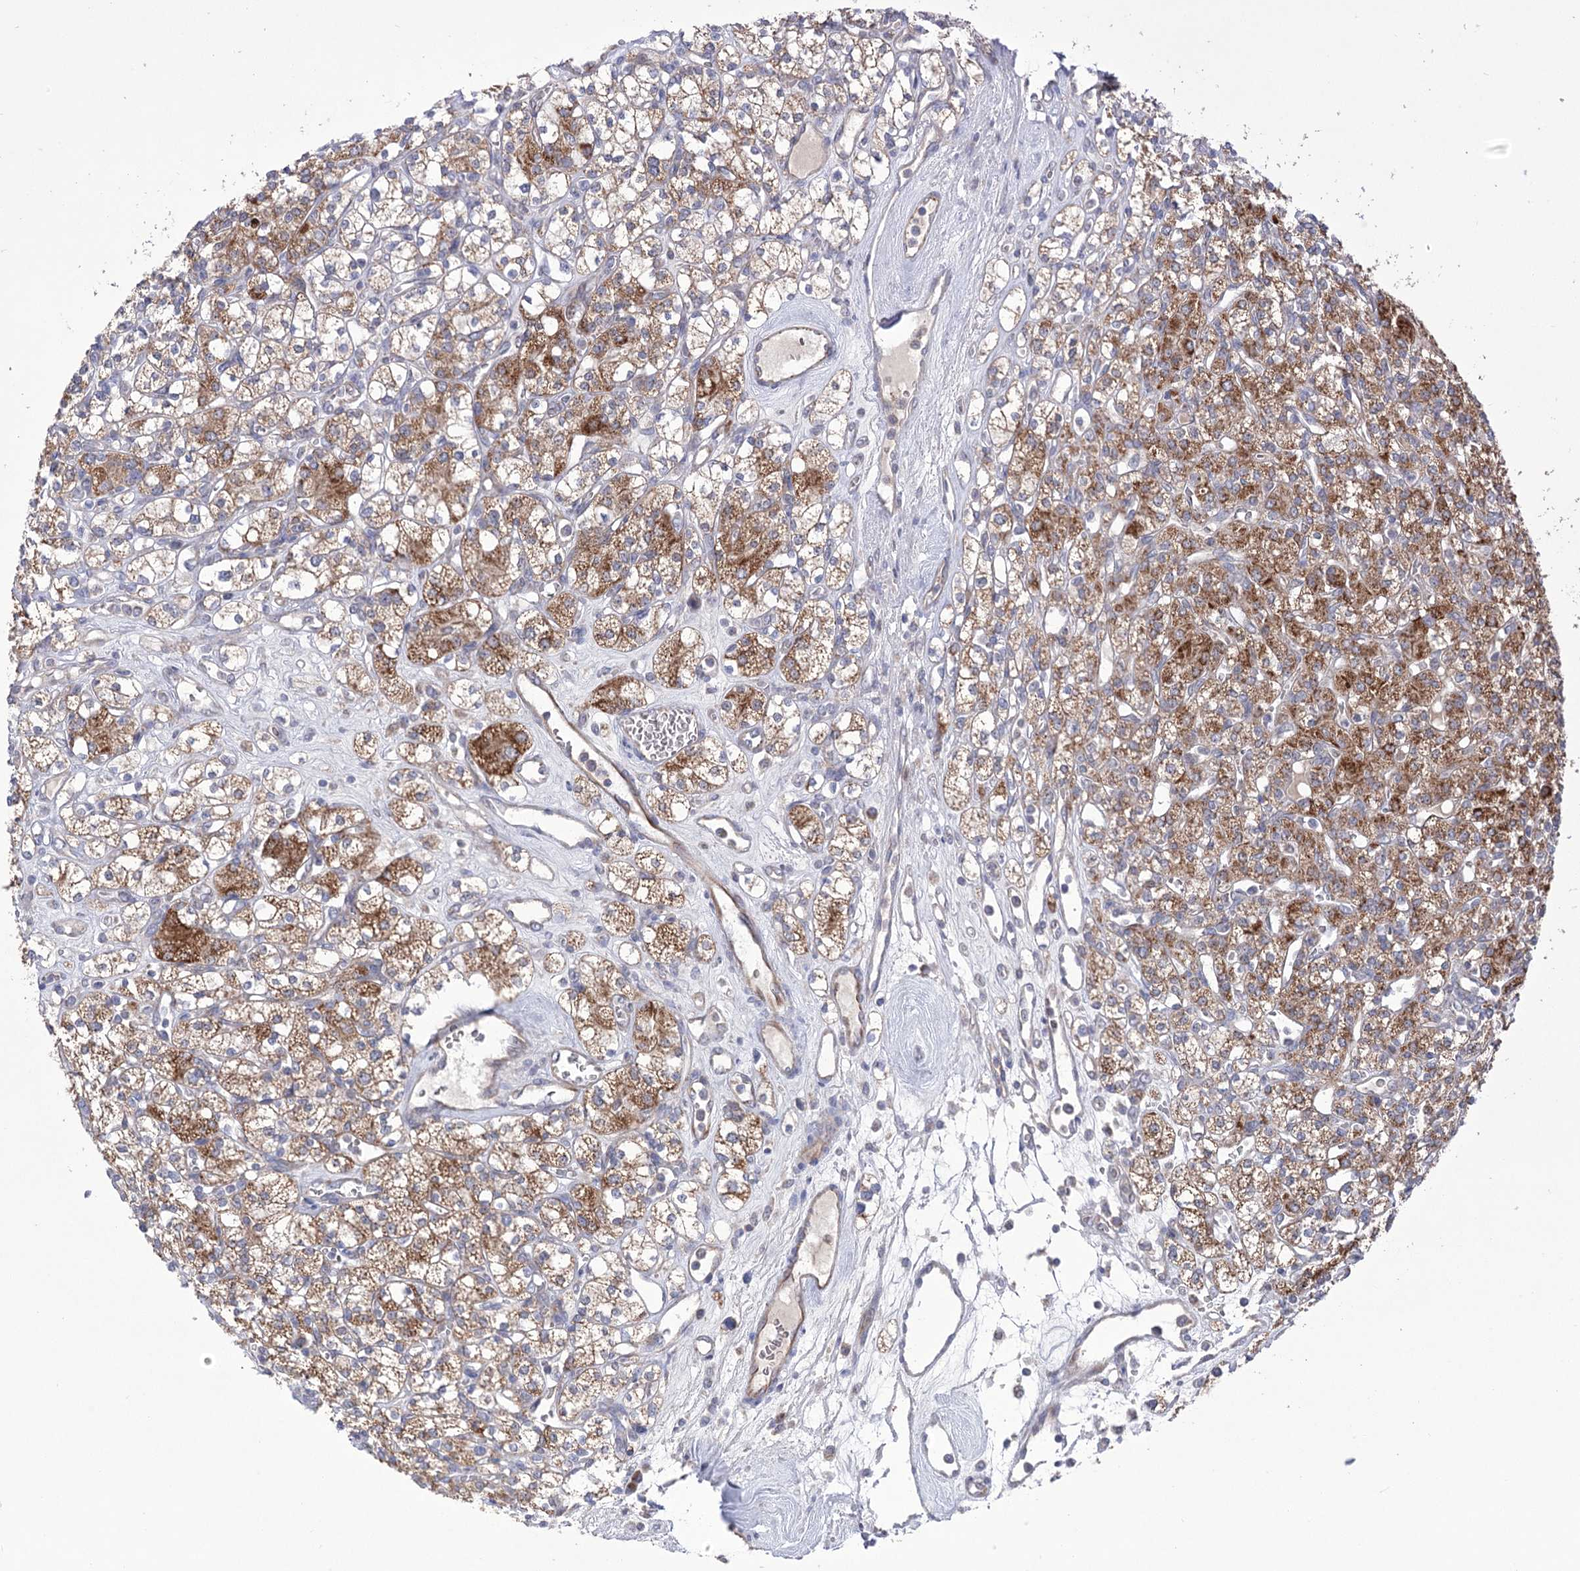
{"staining": {"intensity": "moderate", "quantity": ">75%", "location": "cytoplasmic/membranous"}, "tissue": "renal cancer", "cell_type": "Tumor cells", "image_type": "cancer", "snomed": [{"axis": "morphology", "description": "Adenocarcinoma, NOS"}, {"axis": "topography", "description": "Kidney"}], "caption": "This micrograph demonstrates renal cancer stained with immunohistochemistry to label a protein in brown. The cytoplasmic/membranous of tumor cells show moderate positivity for the protein. Nuclei are counter-stained blue.", "gene": "ECHDC3", "patient": {"sex": "male", "age": 77}}